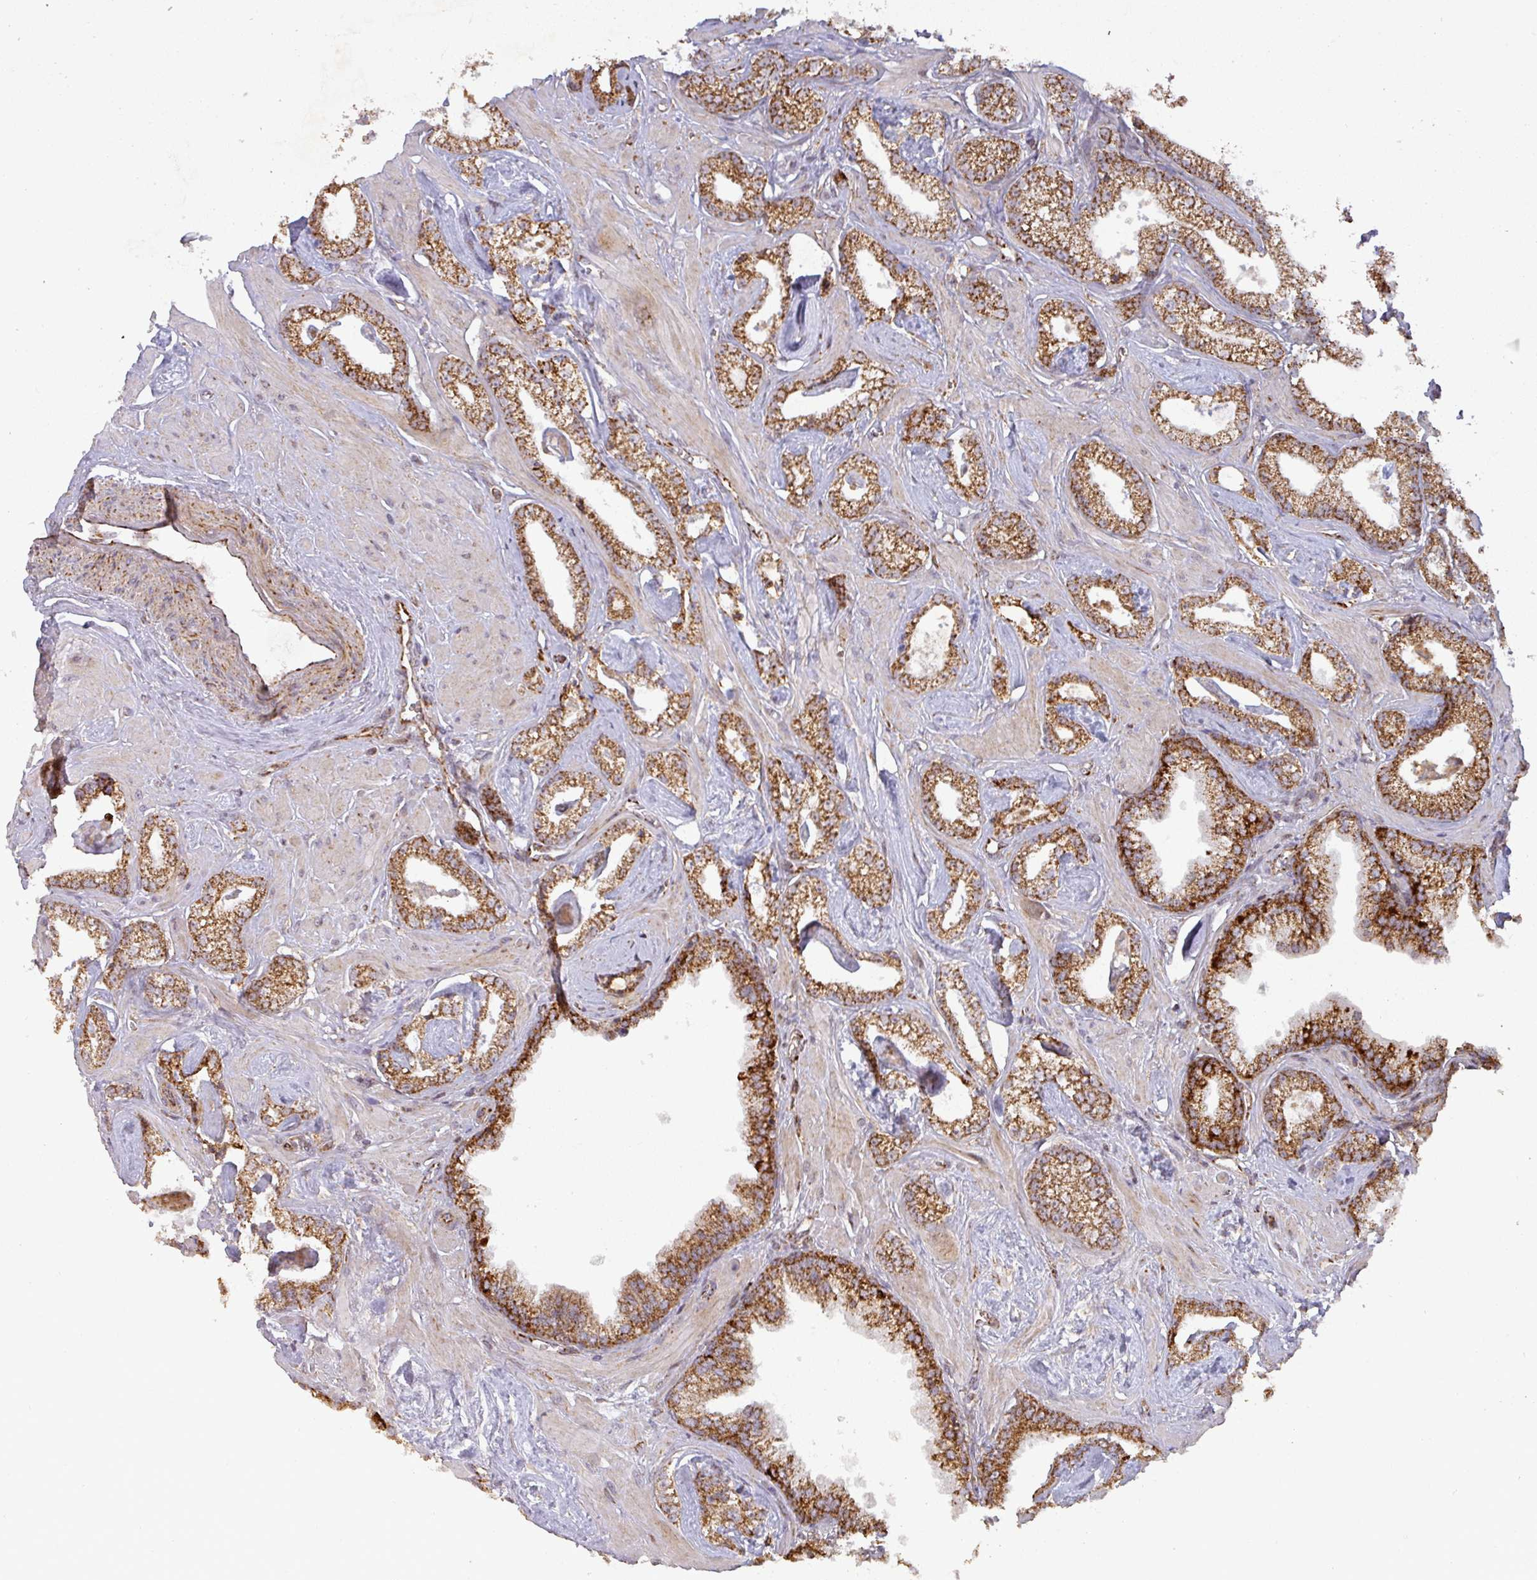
{"staining": {"intensity": "strong", "quantity": ">75%", "location": "cytoplasmic/membranous"}, "tissue": "prostate cancer", "cell_type": "Tumor cells", "image_type": "cancer", "snomed": [{"axis": "morphology", "description": "Adenocarcinoma, Low grade"}, {"axis": "topography", "description": "Prostate"}], "caption": "Tumor cells demonstrate strong cytoplasmic/membranous expression in about >75% of cells in prostate adenocarcinoma (low-grade).", "gene": "GPD2", "patient": {"sex": "male", "age": 60}}